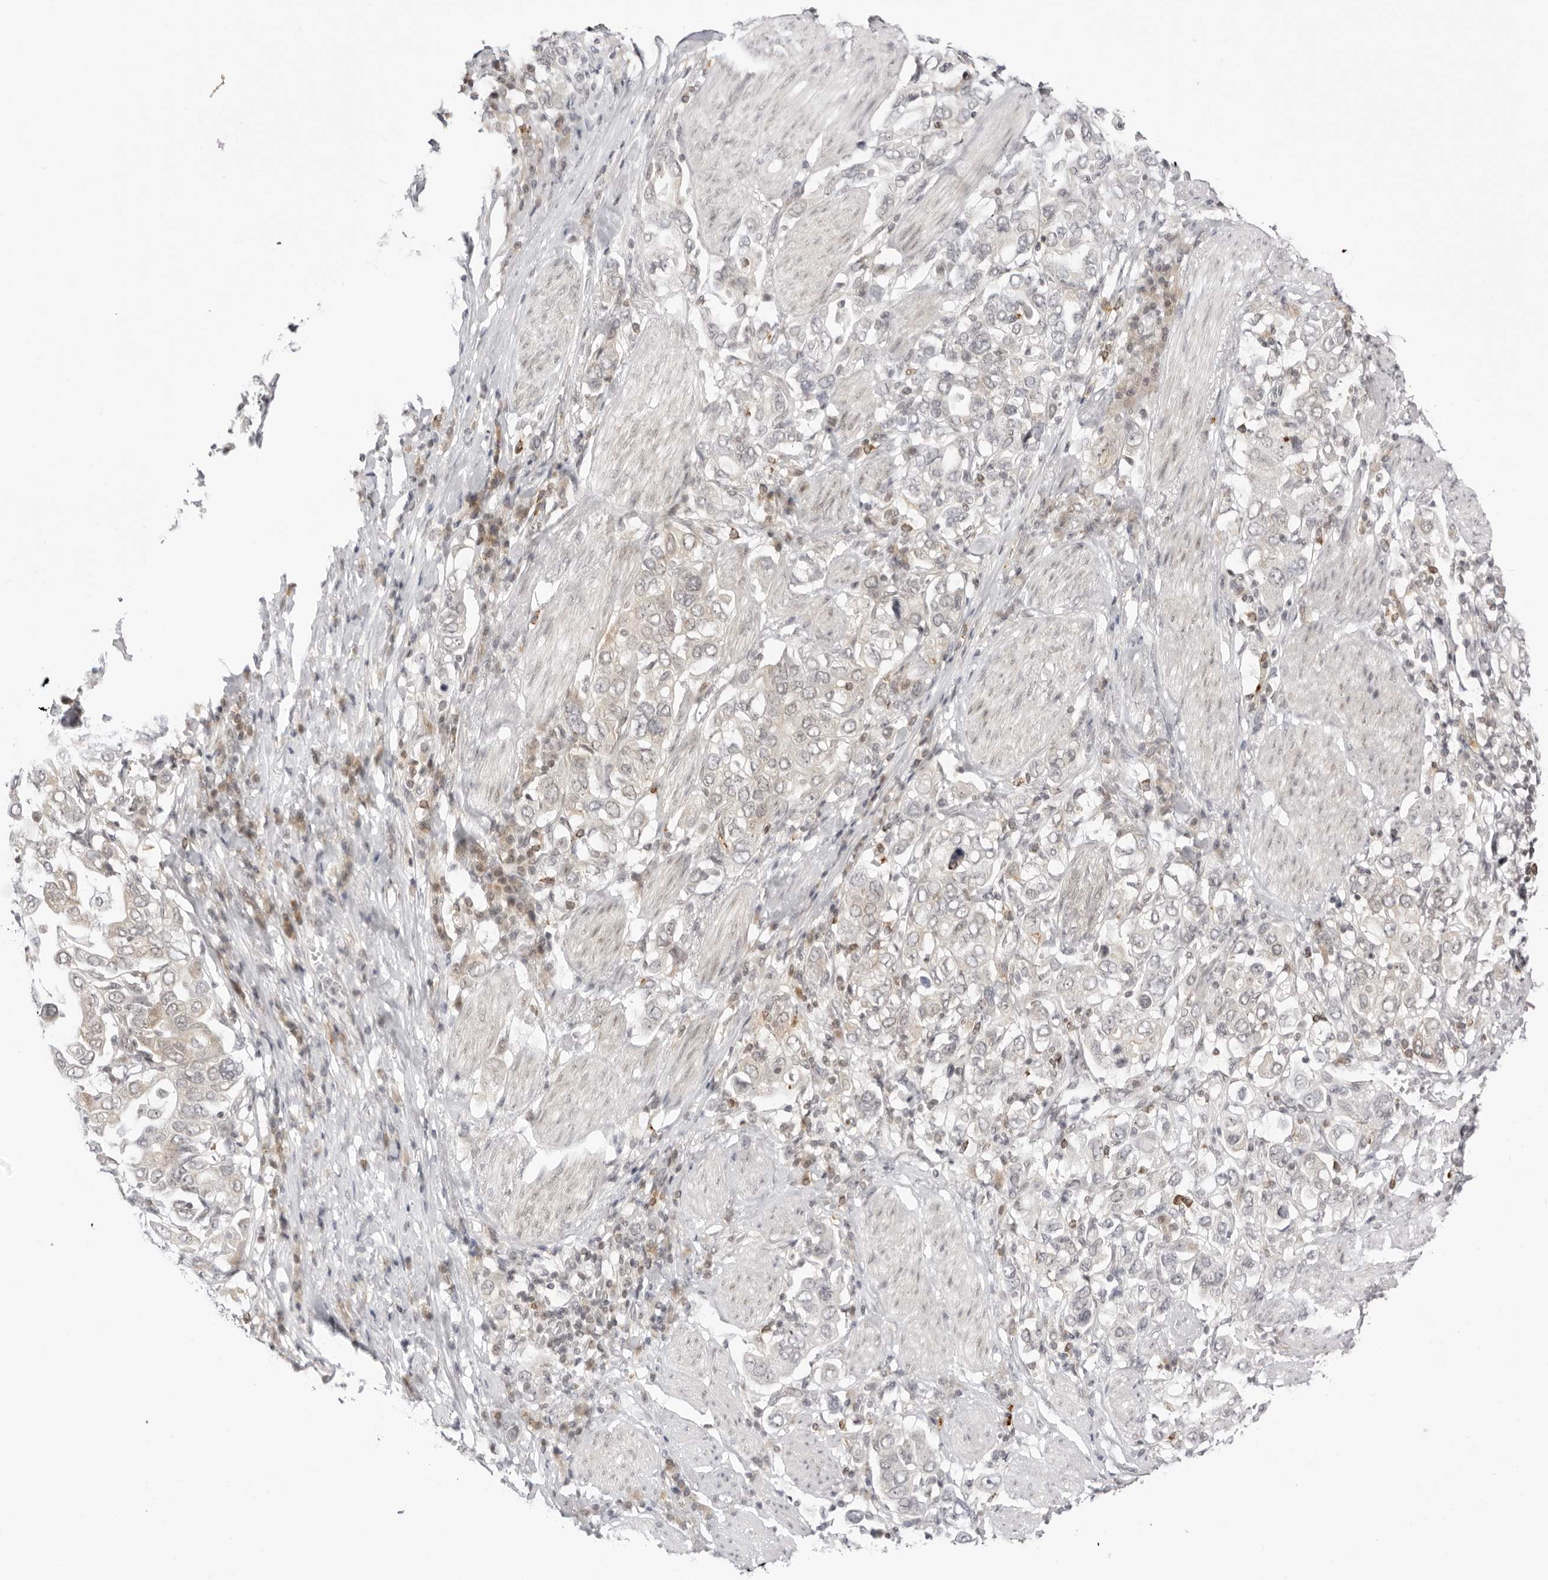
{"staining": {"intensity": "negative", "quantity": "none", "location": "none"}, "tissue": "stomach cancer", "cell_type": "Tumor cells", "image_type": "cancer", "snomed": [{"axis": "morphology", "description": "Adenocarcinoma, NOS"}, {"axis": "topography", "description": "Stomach, upper"}], "caption": "A micrograph of human adenocarcinoma (stomach) is negative for staining in tumor cells. (DAB immunohistochemistry with hematoxylin counter stain).", "gene": "PPP2R5C", "patient": {"sex": "male", "age": 62}}